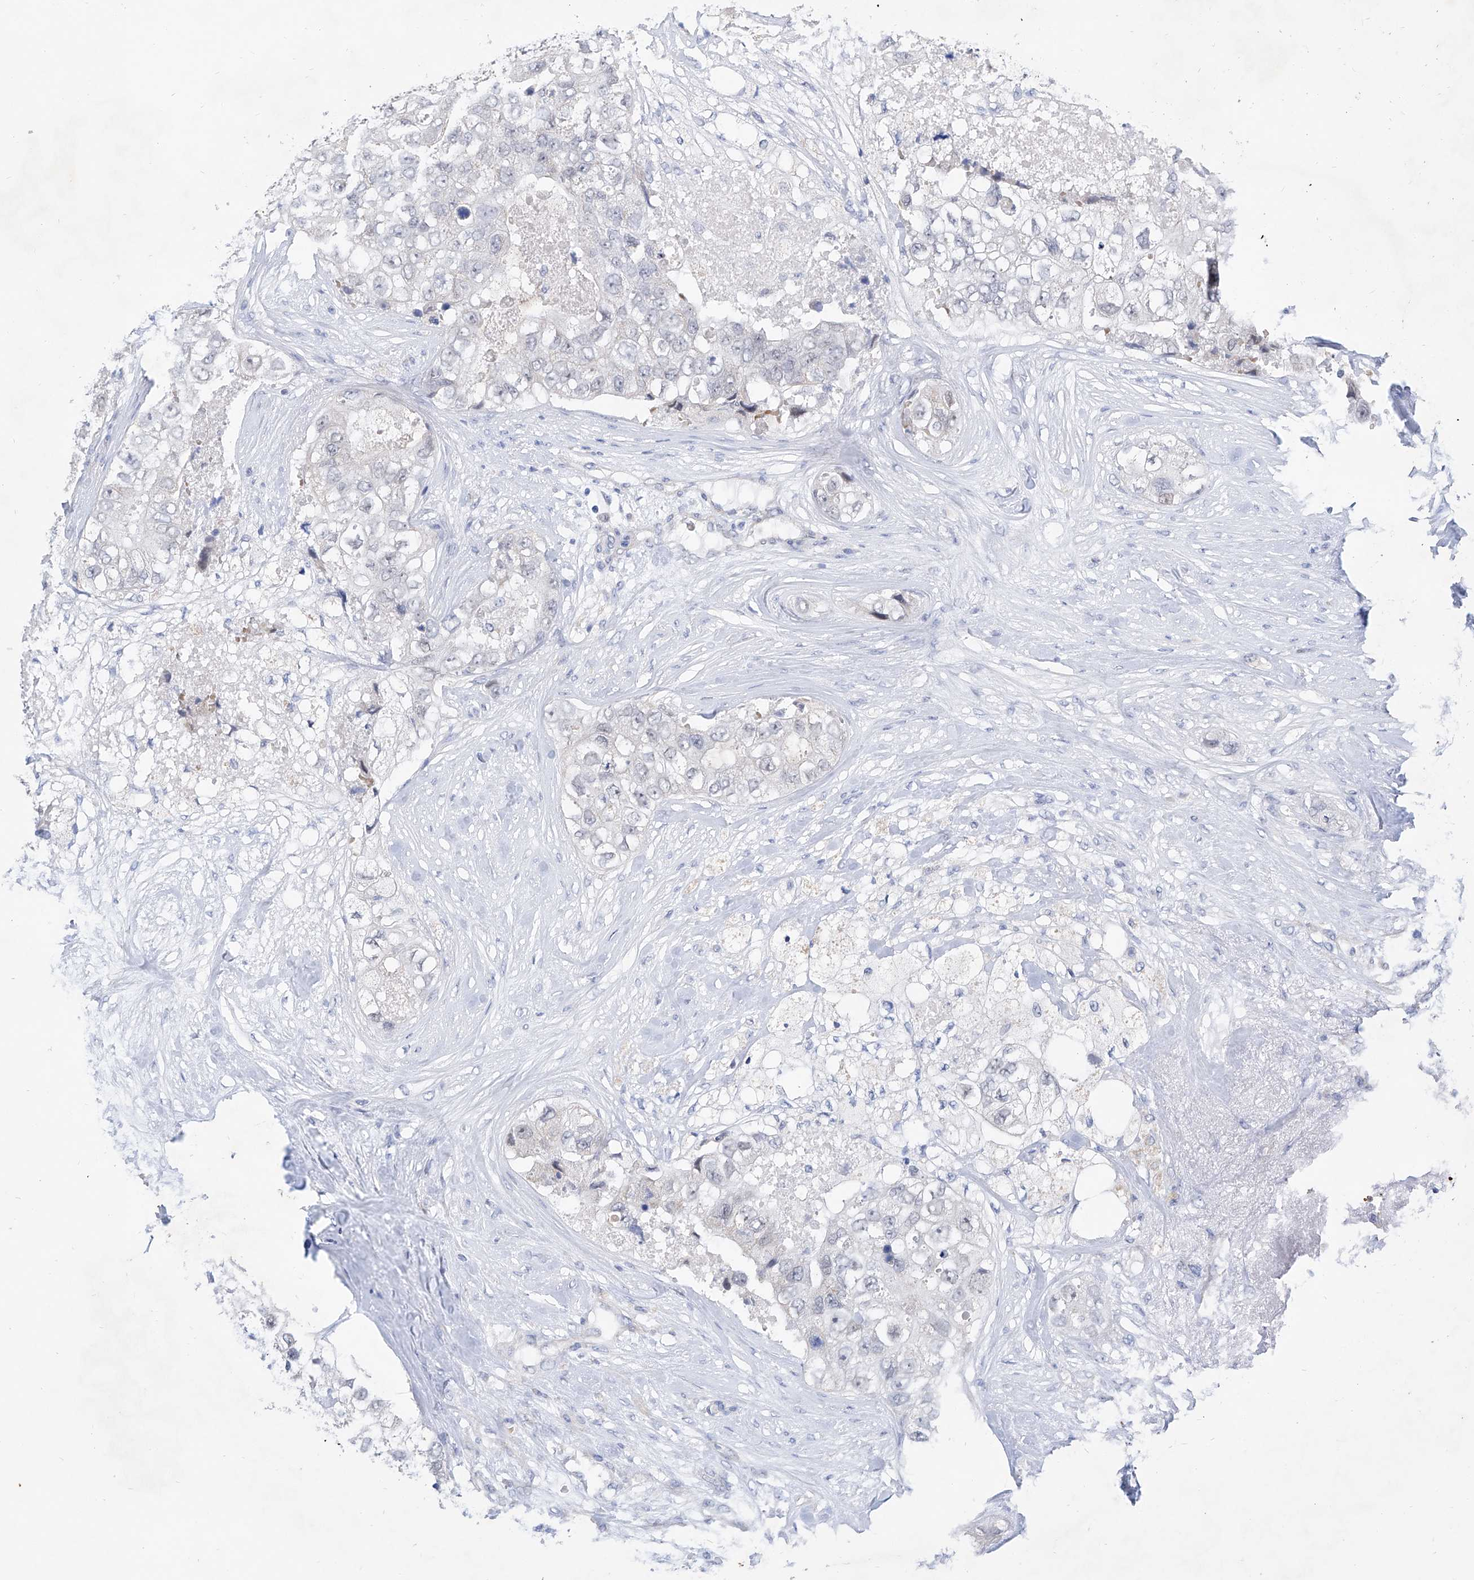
{"staining": {"intensity": "negative", "quantity": "none", "location": "none"}, "tissue": "breast cancer", "cell_type": "Tumor cells", "image_type": "cancer", "snomed": [{"axis": "morphology", "description": "Duct carcinoma"}, {"axis": "topography", "description": "Breast"}], "caption": "Tumor cells are negative for brown protein staining in breast cancer. Nuclei are stained in blue.", "gene": "BPTF", "patient": {"sex": "female", "age": 62}}